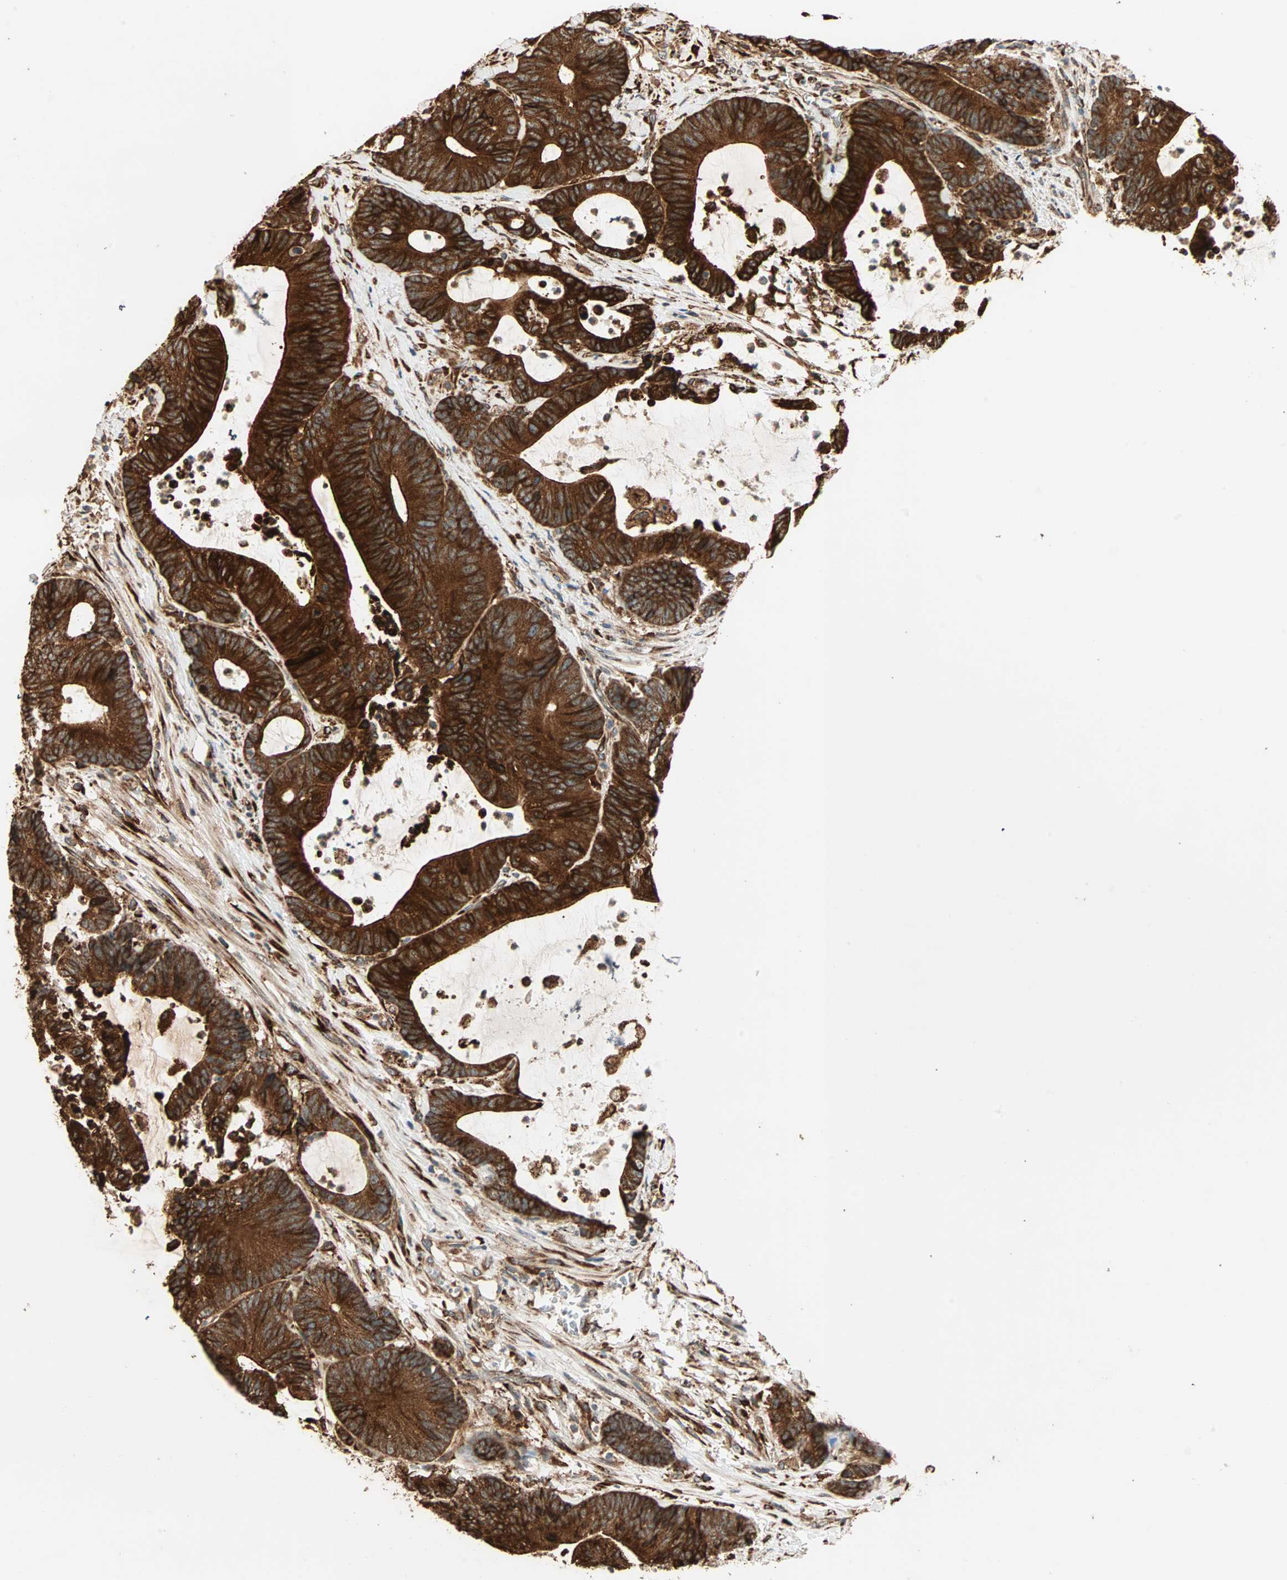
{"staining": {"intensity": "strong", "quantity": ">75%", "location": "cytoplasmic/membranous"}, "tissue": "colorectal cancer", "cell_type": "Tumor cells", "image_type": "cancer", "snomed": [{"axis": "morphology", "description": "Adenocarcinoma, NOS"}, {"axis": "topography", "description": "Colon"}], "caption": "Colorectal adenocarcinoma stained for a protein (brown) shows strong cytoplasmic/membranous positive staining in approximately >75% of tumor cells.", "gene": "P4HA1", "patient": {"sex": "female", "age": 84}}